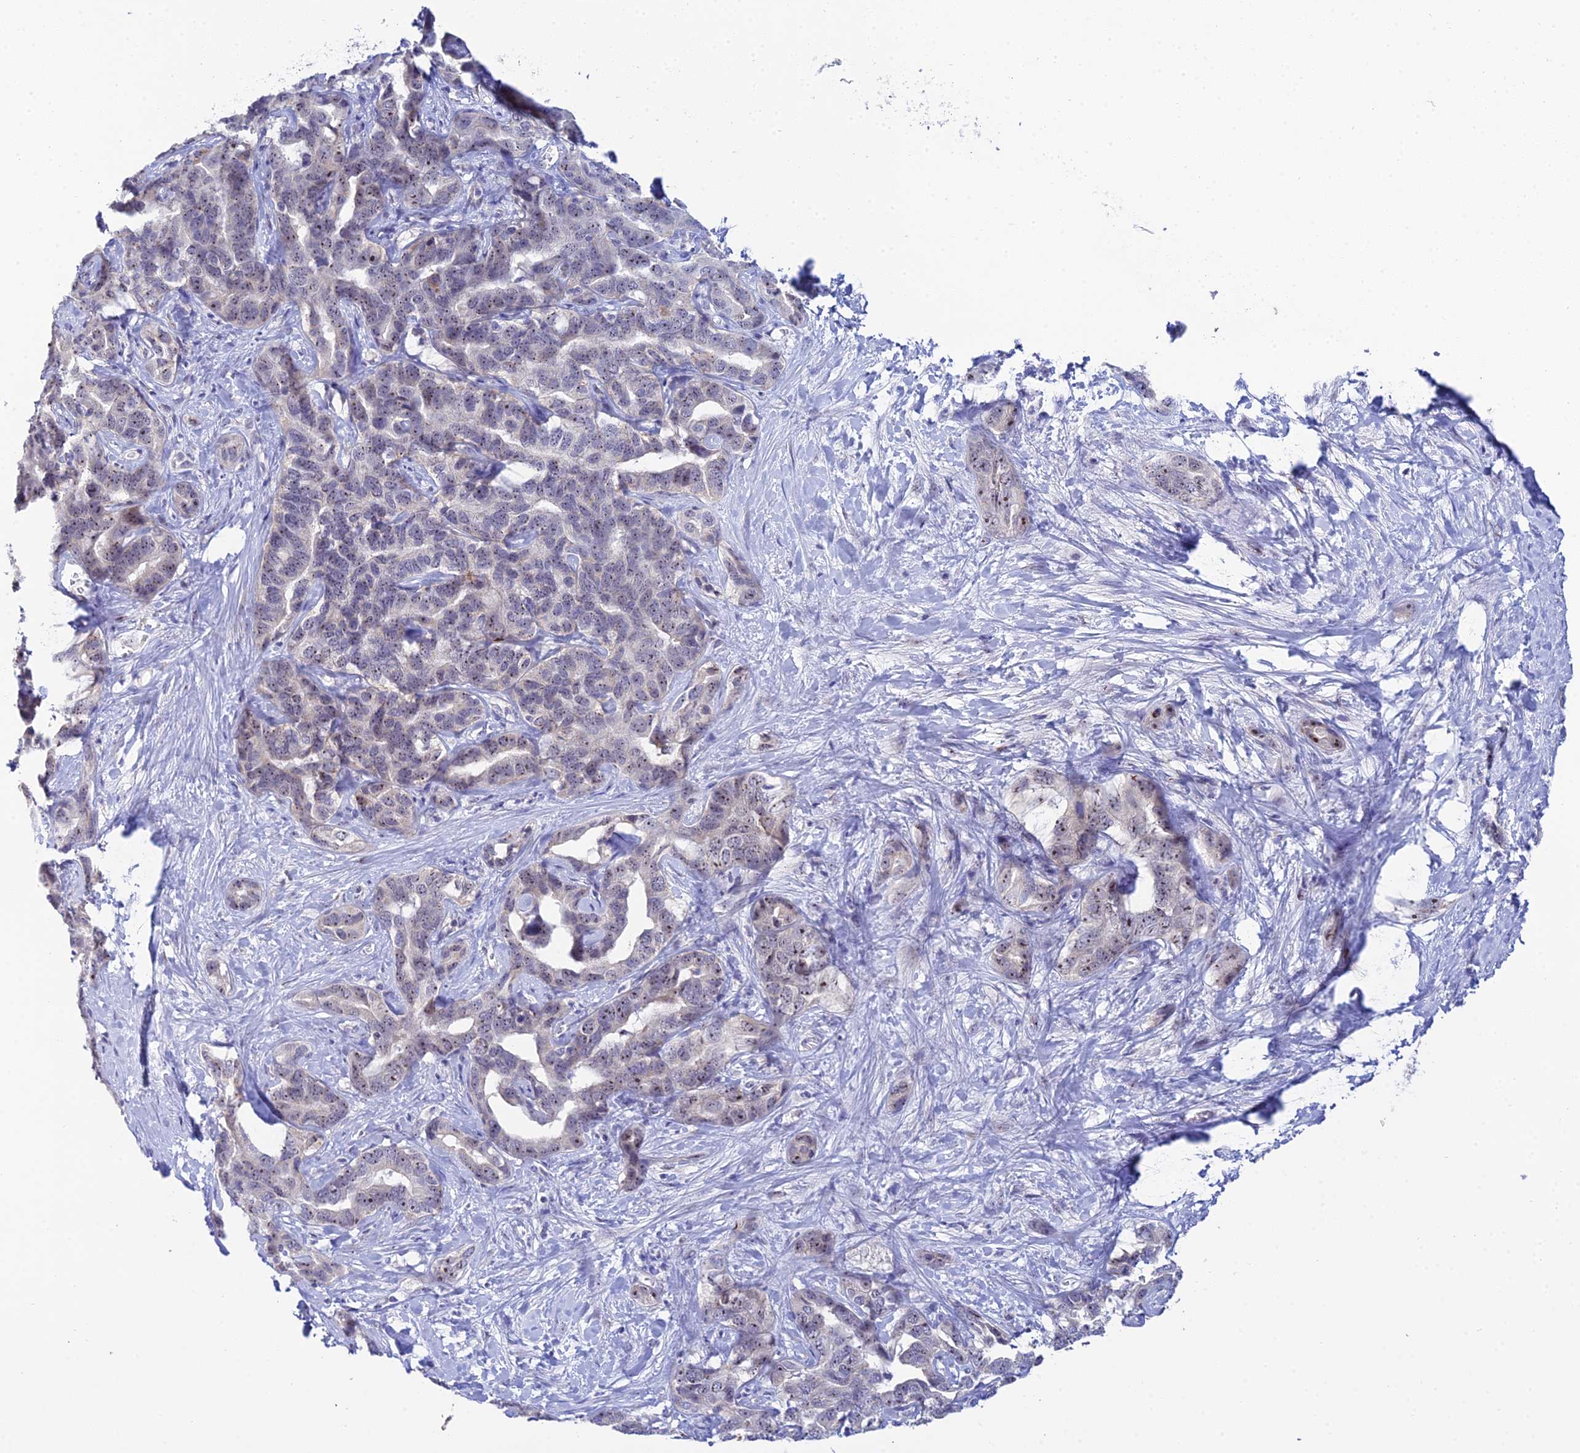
{"staining": {"intensity": "weak", "quantity": "25%-75%", "location": "nuclear"}, "tissue": "liver cancer", "cell_type": "Tumor cells", "image_type": "cancer", "snomed": [{"axis": "morphology", "description": "Cholangiocarcinoma"}, {"axis": "topography", "description": "Liver"}], "caption": "A histopathology image showing weak nuclear staining in about 25%-75% of tumor cells in cholangiocarcinoma (liver), as visualized by brown immunohistochemical staining.", "gene": "PLPP4", "patient": {"sex": "male", "age": 59}}